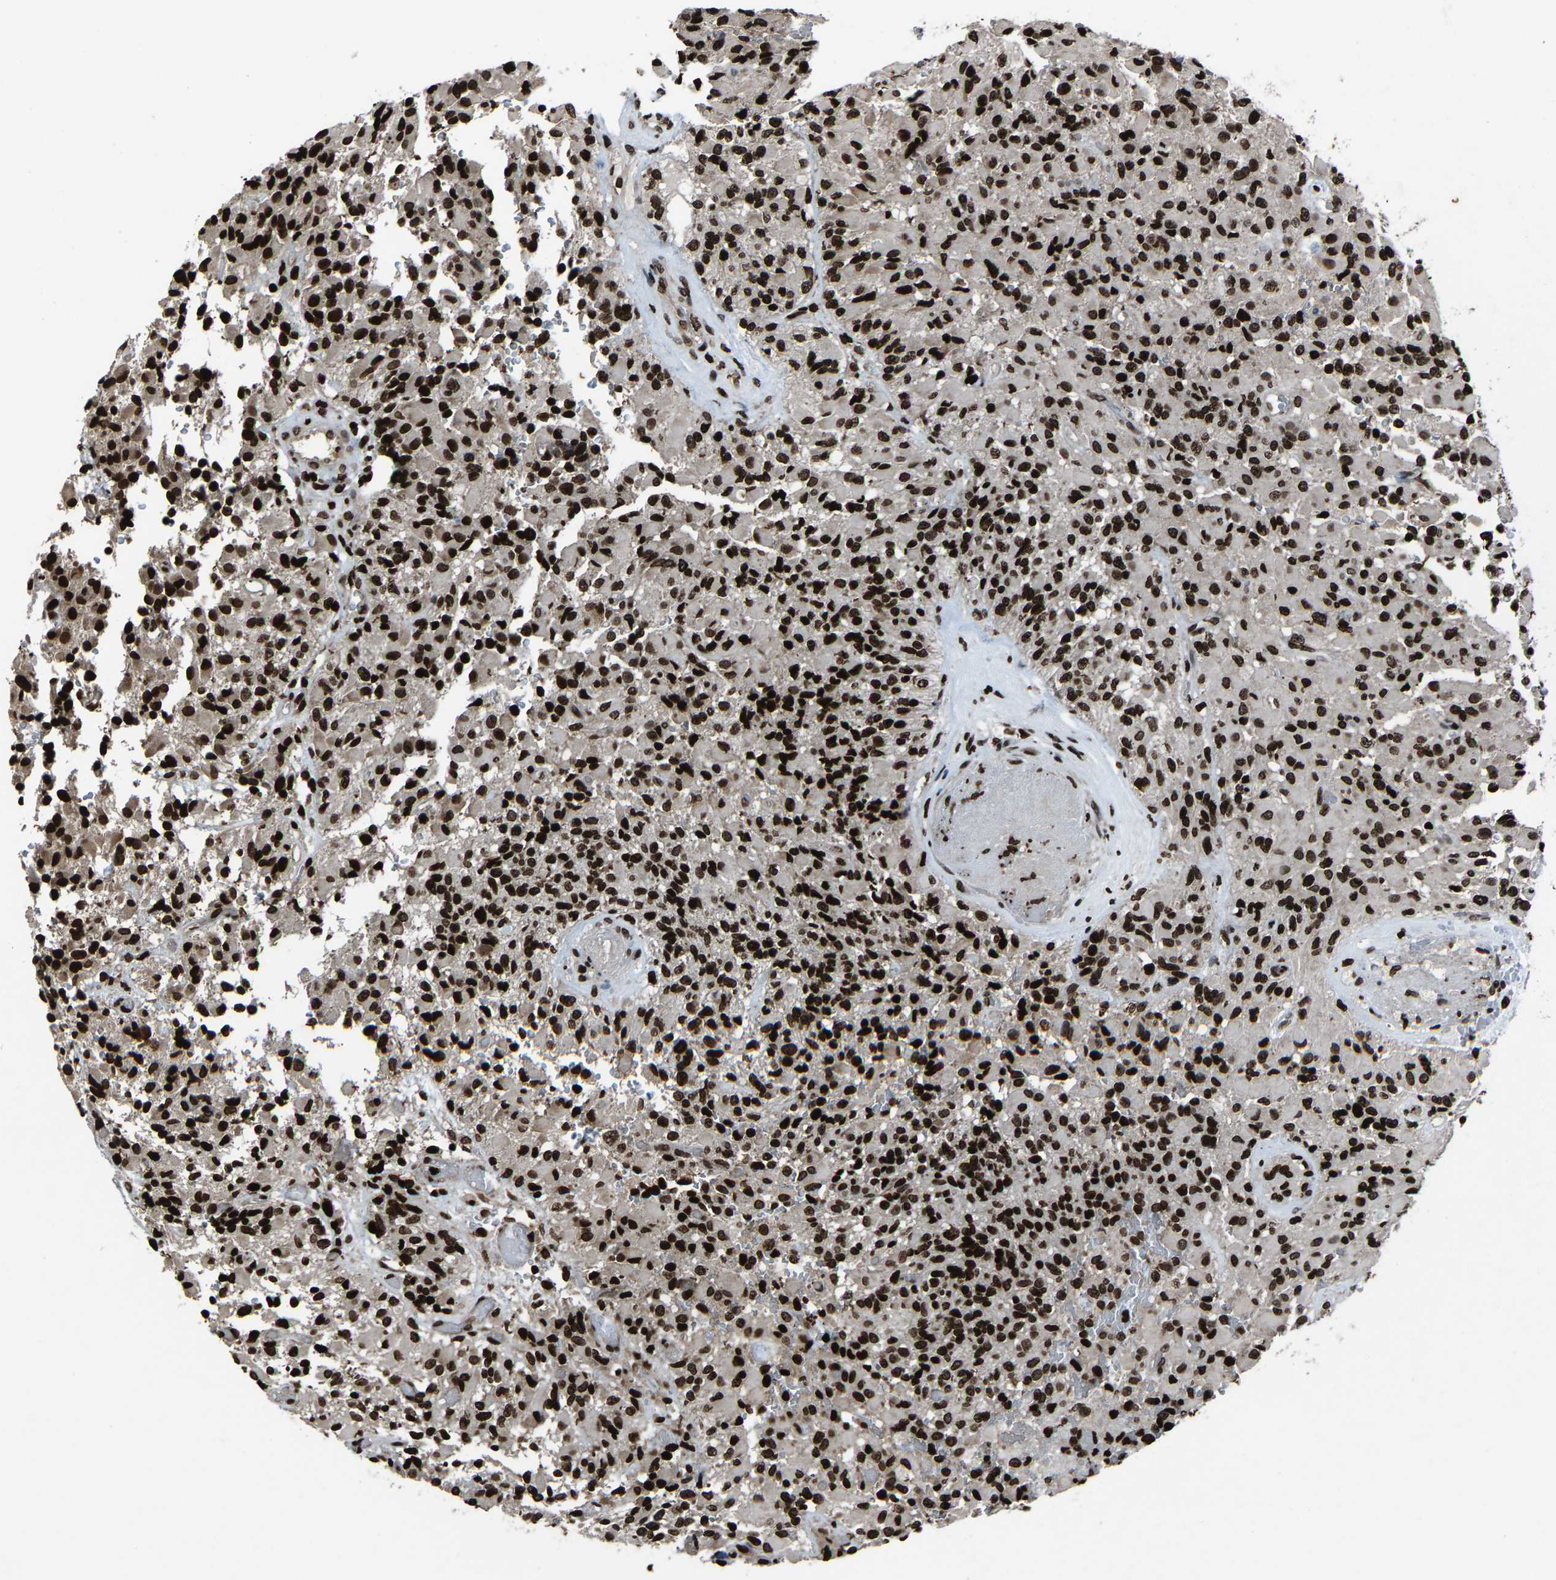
{"staining": {"intensity": "strong", "quantity": ">75%", "location": "nuclear"}, "tissue": "glioma", "cell_type": "Tumor cells", "image_type": "cancer", "snomed": [{"axis": "morphology", "description": "Glioma, malignant, High grade"}, {"axis": "topography", "description": "Brain"}], "caption": "Immunohistochemistry of glioma shows high levels of strong nuclear staining in approximately >75% of tumor cells. The protein is stained brown, and the nuclei are stained in blue (DAB (3,3'-diaminobenzidine) IHC with brightfield microscopy, high magnification).", "gene": "H4C1", "patient": {"sex": "male", "age": 71}}